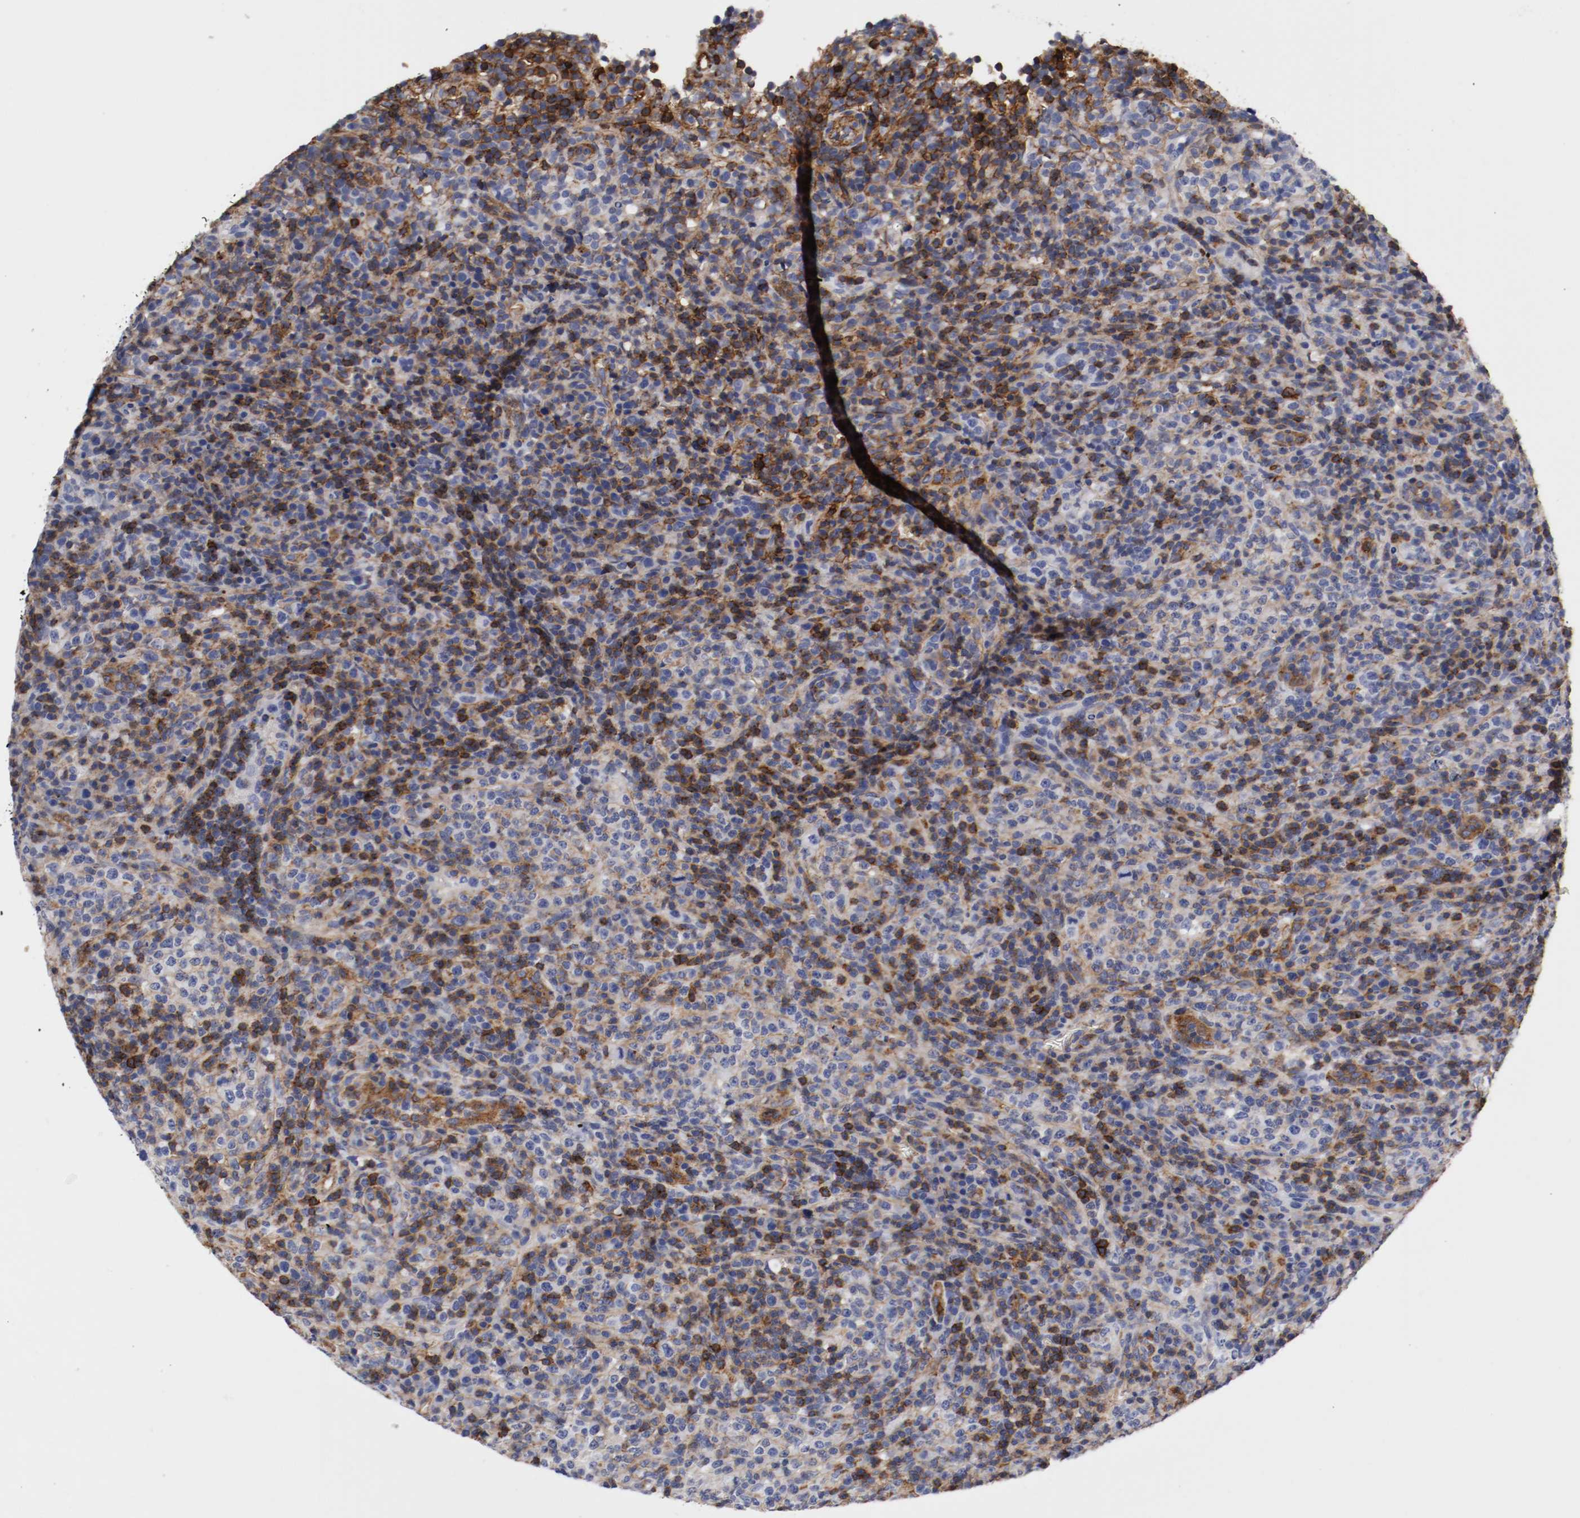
{"staining": {"intensity": "negative", "quantity": "none", "location": "none"}, "tissue": "lymphoma", "cell_type": "Tumor cells", "image_type": "cancer", "snomed": [{"axis": "morphology", "description": "Malignant lymphoma, non-Hodgkin's type, High grade"}, {"axis": "topography", "description": "Lymph node"}], "caption": "An image of malignant lymphoma, non-Hodgkin's type (high-grade) stained for a protein displays no brown staining in tumor cells.", "gene": "IFITM1", "patient": {"sex": "female", "age": 76}}